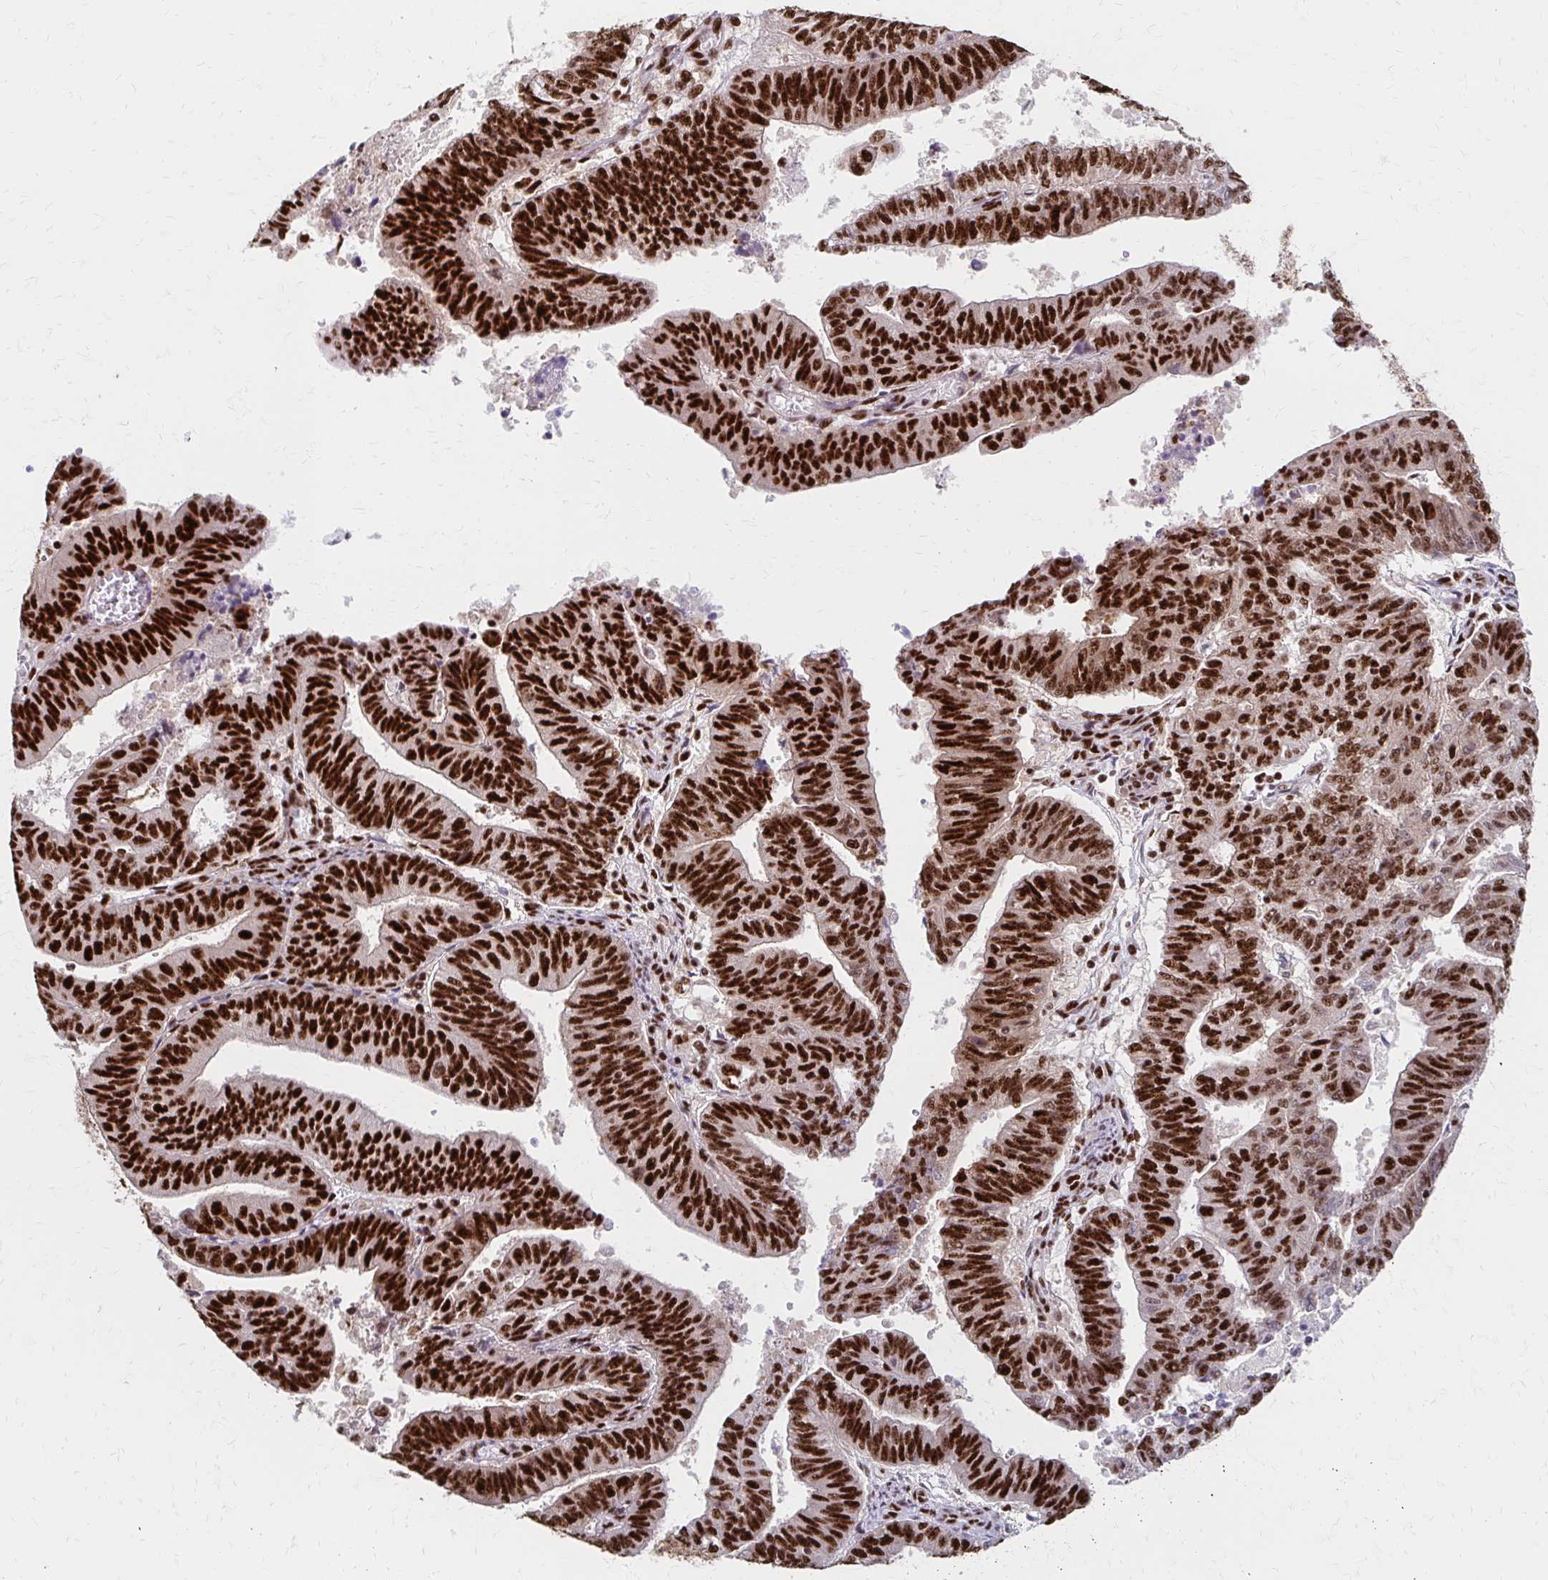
{"staining": {"intensity": "strong", "quantity": ">75%", "location": "nuclear"}, "tissue": "endometrial cancer", "cell_type": "Tumor cells", "image_type": "cancer", "snomed": [{"axis": "morphology", "description": "Adenocarcinoma, NOS"}, {"axis": "topography", "description": "Endometrium"}], "caption": "The image exhibits immunohistochemical staining of adenocarcinoma (endometrial). There is strong nuclear staining is seen in about >75% of tumor cells. (DAB IHC, brown staining for protein, blue staining for nuclei).", "gene": "CNKSR3", "patient": {"sex": "female", "age": 82}}